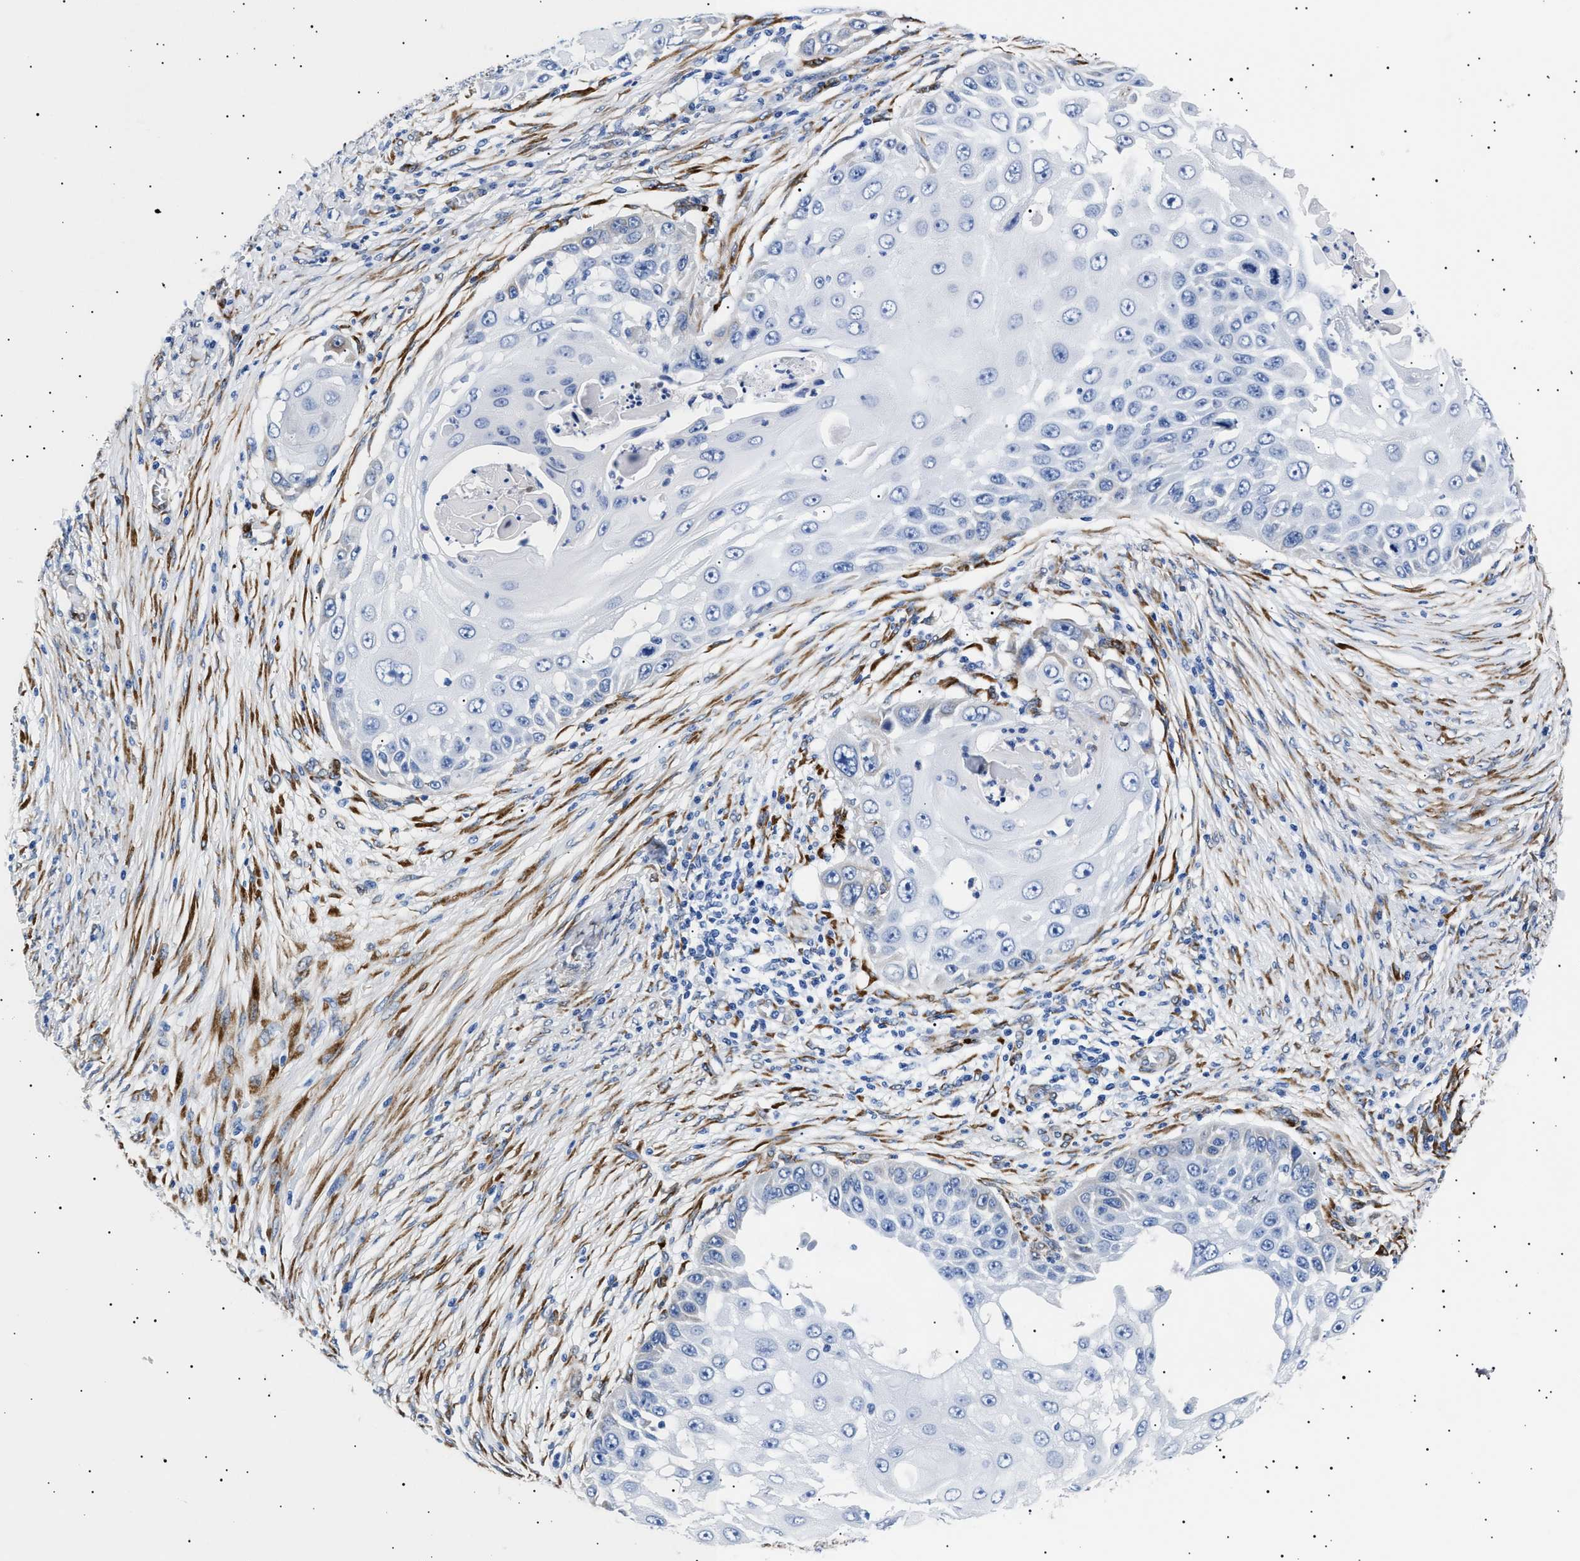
{"staining": {"intensity": "negative", "quantity": "none", "location": "none"}, "tissue": "skin cancer", "cell_type": "Tumor cells", "image_type": "cancer", "snomed": [{"axis": "morphology", "description": "Squamous cell carcinoma, NOS"}, {"axis": "topography", "description": "Skin"}], "caption": "Squamous cell carcinoma (skin) was stained to show a protein in brown. There is no significant expression in tumor cells. The staining was performed using DAB to visualize the protein expression in brown, while the nuclei were stained in blue with hematoxylin (Magnification: 20x).", "gene": "HEMGN", "patient": {"sex": "female", "age": 44}}